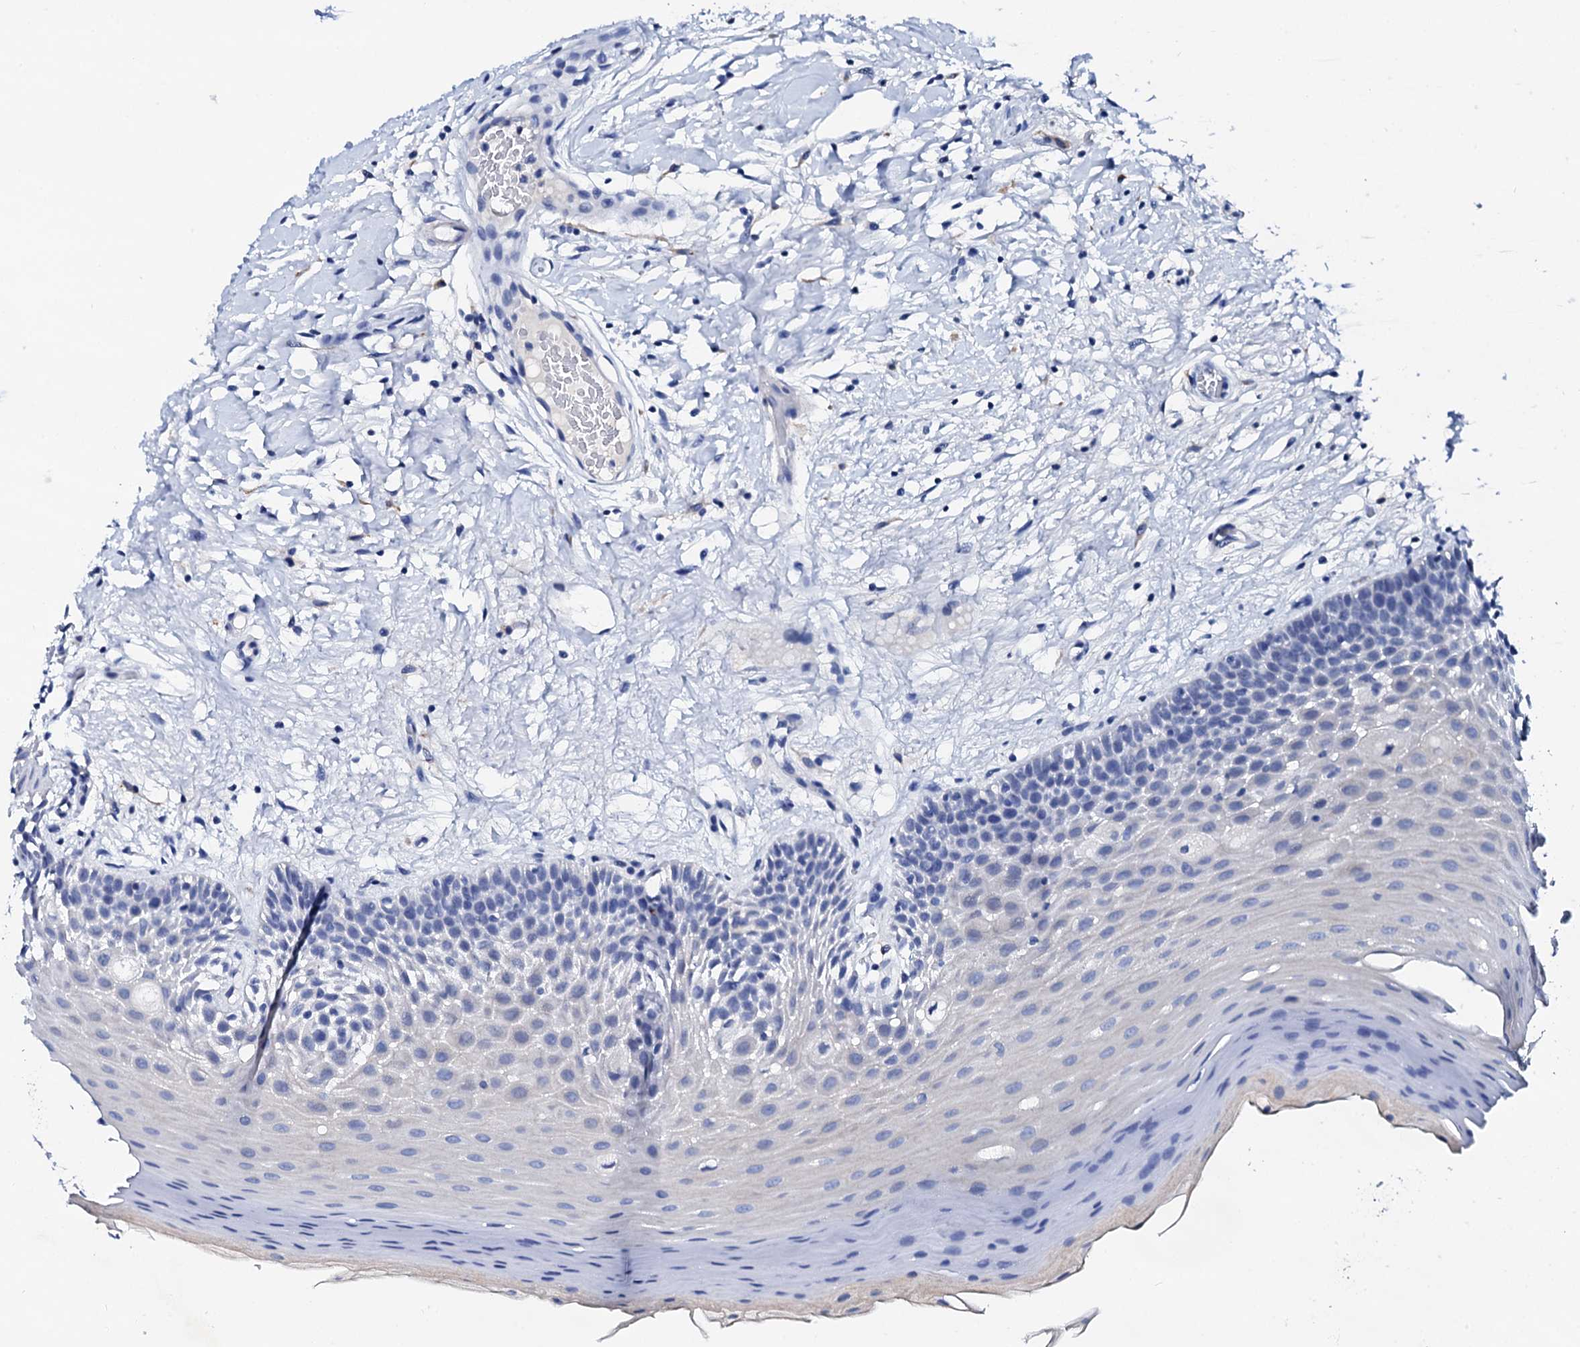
{"staining": {"intensity": "negative", "quantity": "none", "location": "none"}, "tissue": "oral mucosa", "cell_type": "Squamous epithelial cells", "image_type": "normal", "snomed": [{"axis": "morphology", "description": "Normal tissue, NOS"}, {"axis": "topography", "description": "Oral tissue"}, {"axis": "topography", "description": "Tounge, NOS"}], "caption": "An immunohistochemistry (IHC) photomicrograph of benign oral mucosa is shown. There is no staining in squamous epithelial cells of oral mucosa. Brightfield microscopy of IHC stained with DAB (3,3'-diaminobenzidine) (brown) and hematoxylin (blue), captured at high magnification.", "gene": "GLB1L3", "patient": {"sex": "male", "age": 47}}